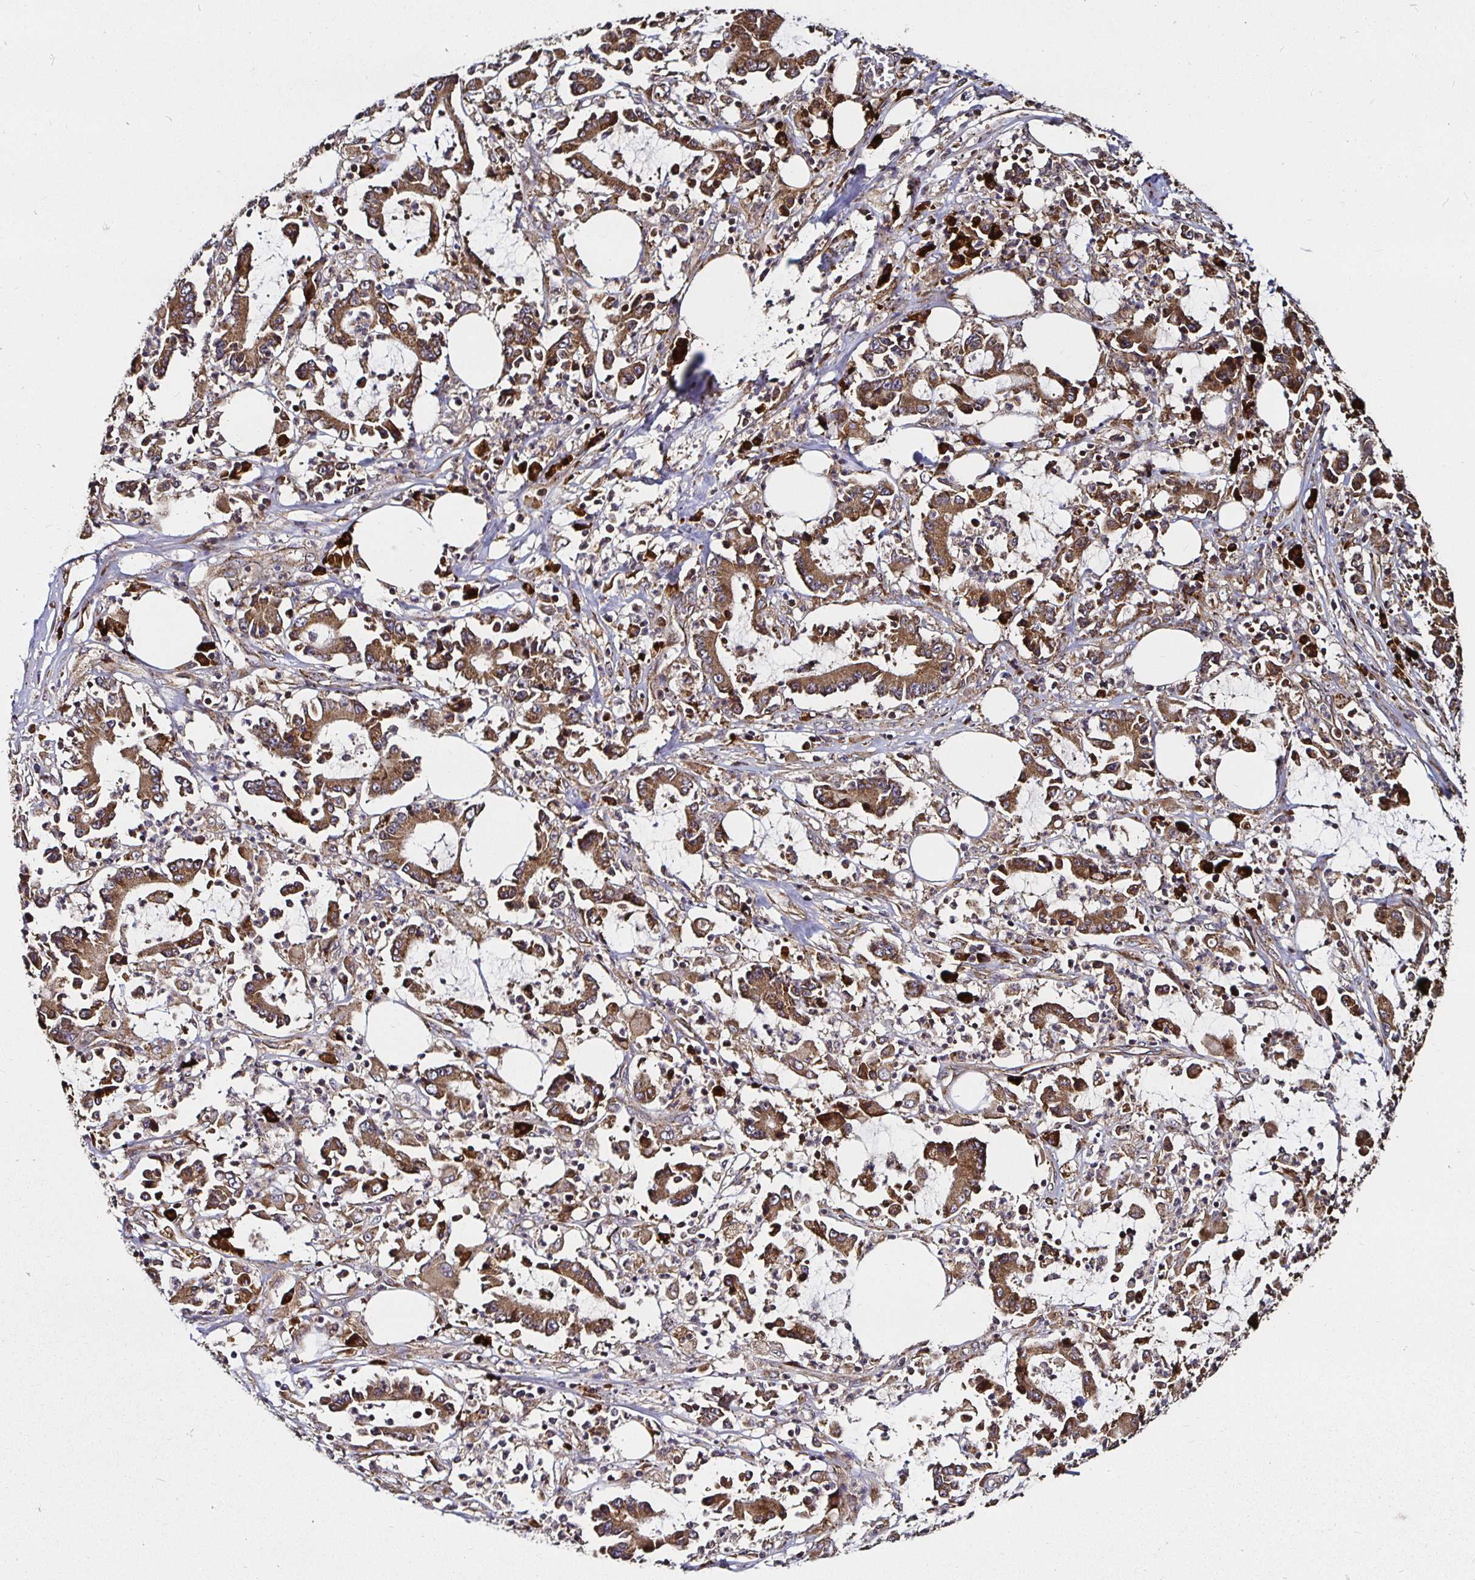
{"staining": {"intensity": "moderate", "quantity": ">75%", "location": "cytoplasmic/membranous"}, "tissue": "stomach cancer", "cell_type": "Tumor cells", "image_type": "cancer", "snomed": [{"axis": "morphology", "description": "Adenocarcinoma, NOS"}, {"axis": "topography", "description": "Stomach, upper"}], "caption": "Approximately >75% of tumor cells in human stomach cancer show moderate cytoplasmic/membranous protein expression as visualized by brown immunohistochemical staining.", "gene": "MLST8", "patient": {"sex": "male", "age": 68}}